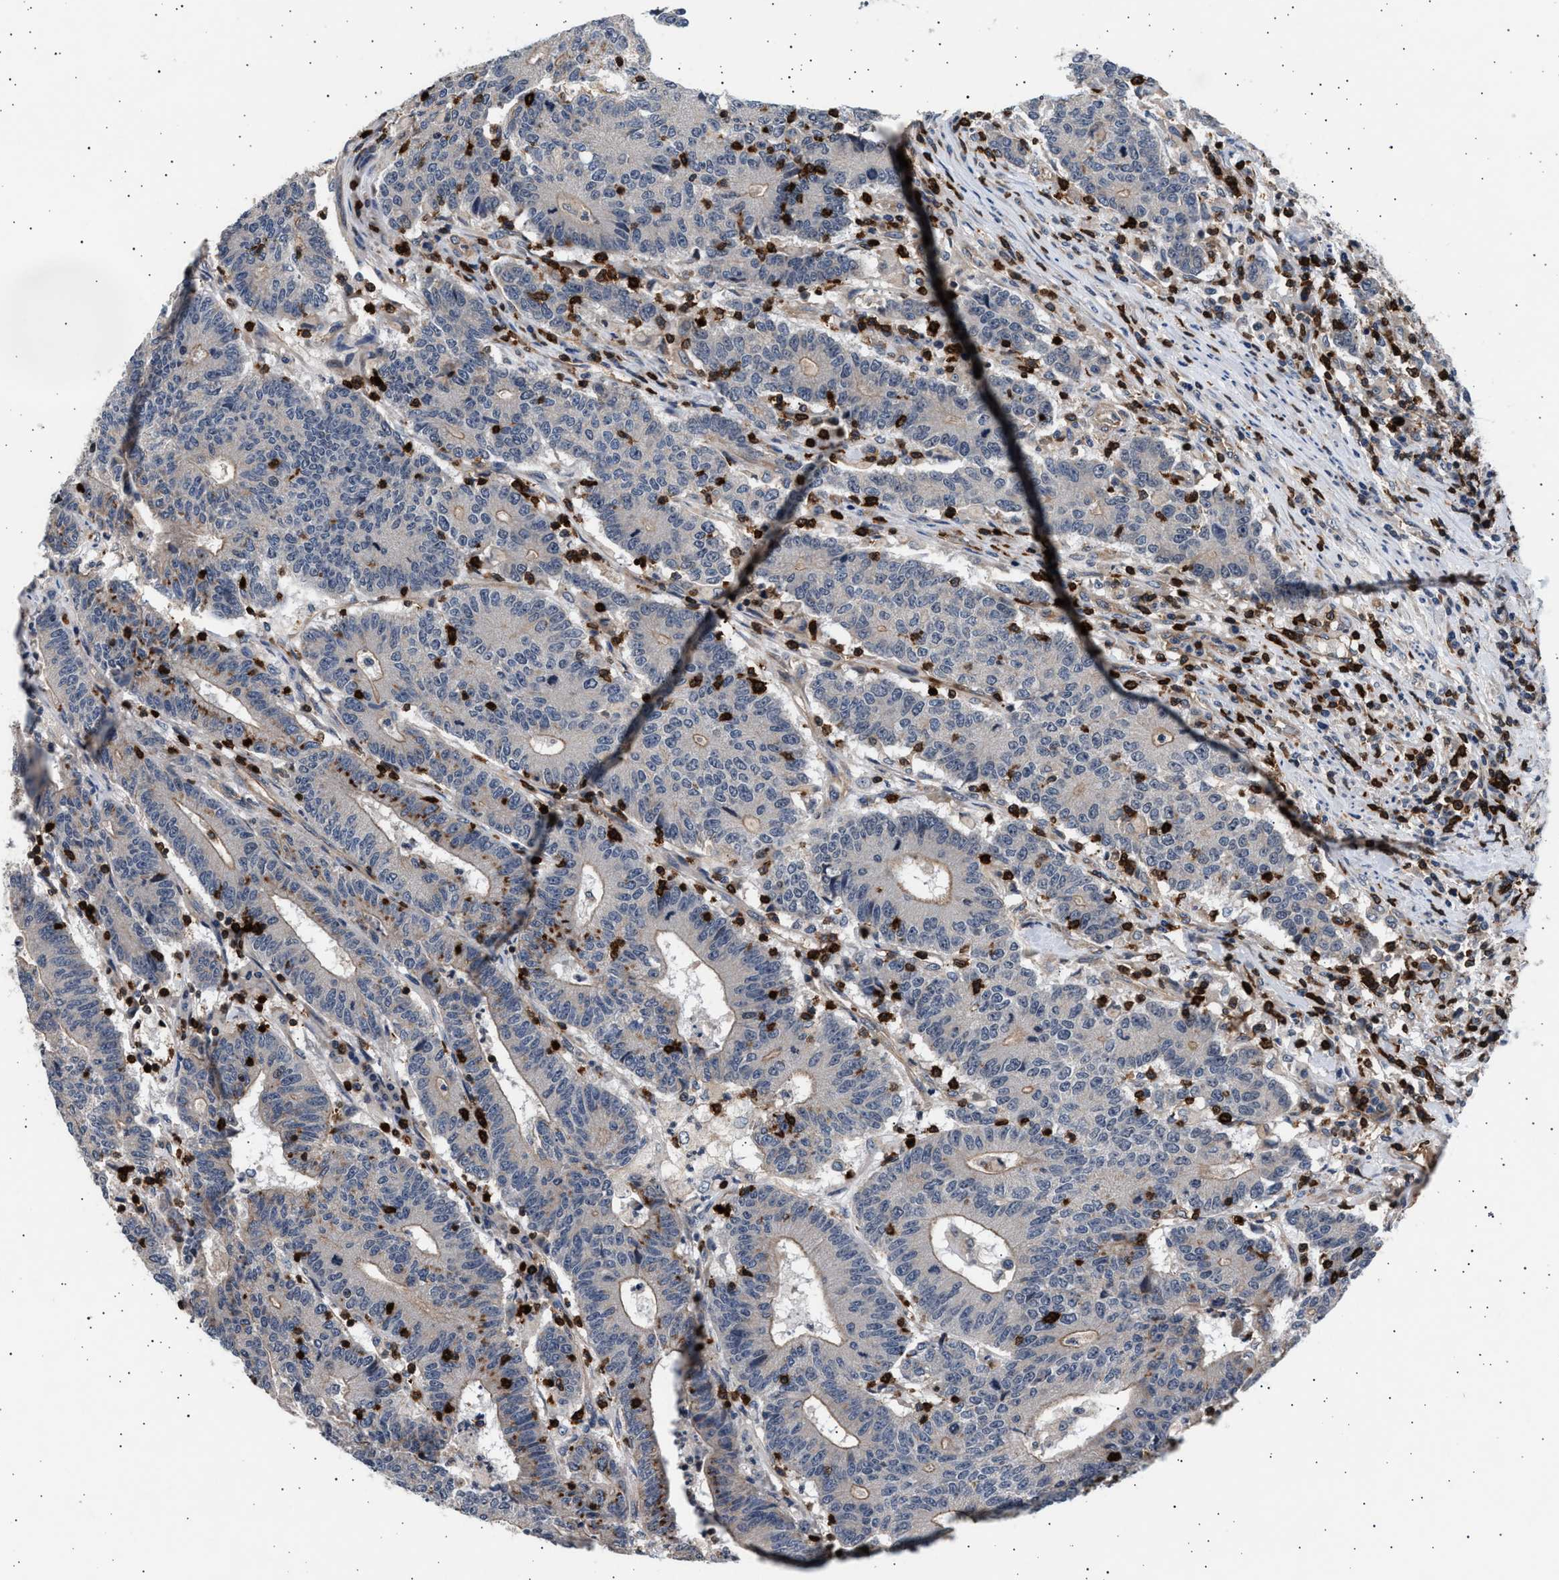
{"staining": {"intensity": "weak", "quantity": "<25%", "location": "cytoplasmic/membranous"}, "tissue": "colorectal cancer", "cell_type": "Tumor cells", "image_type": "cancer", "snomed": [{"axis": "morphology", "description": "Normal tissue, NOS"}, {"axis": "morphology", "description": "Adenocarcinoma, NOS"}, {"axis": "topography", "description": "Colon"}], "caption": "This micrograph is of colorectal adenocarcinoma stained with immunohistochemistry to label a protein in brown with the nuclei are counter-stained blue. There is no expression in tumor cells.", "gene": "GRAP2", "patient": {"sex": "female", "age": 75}}